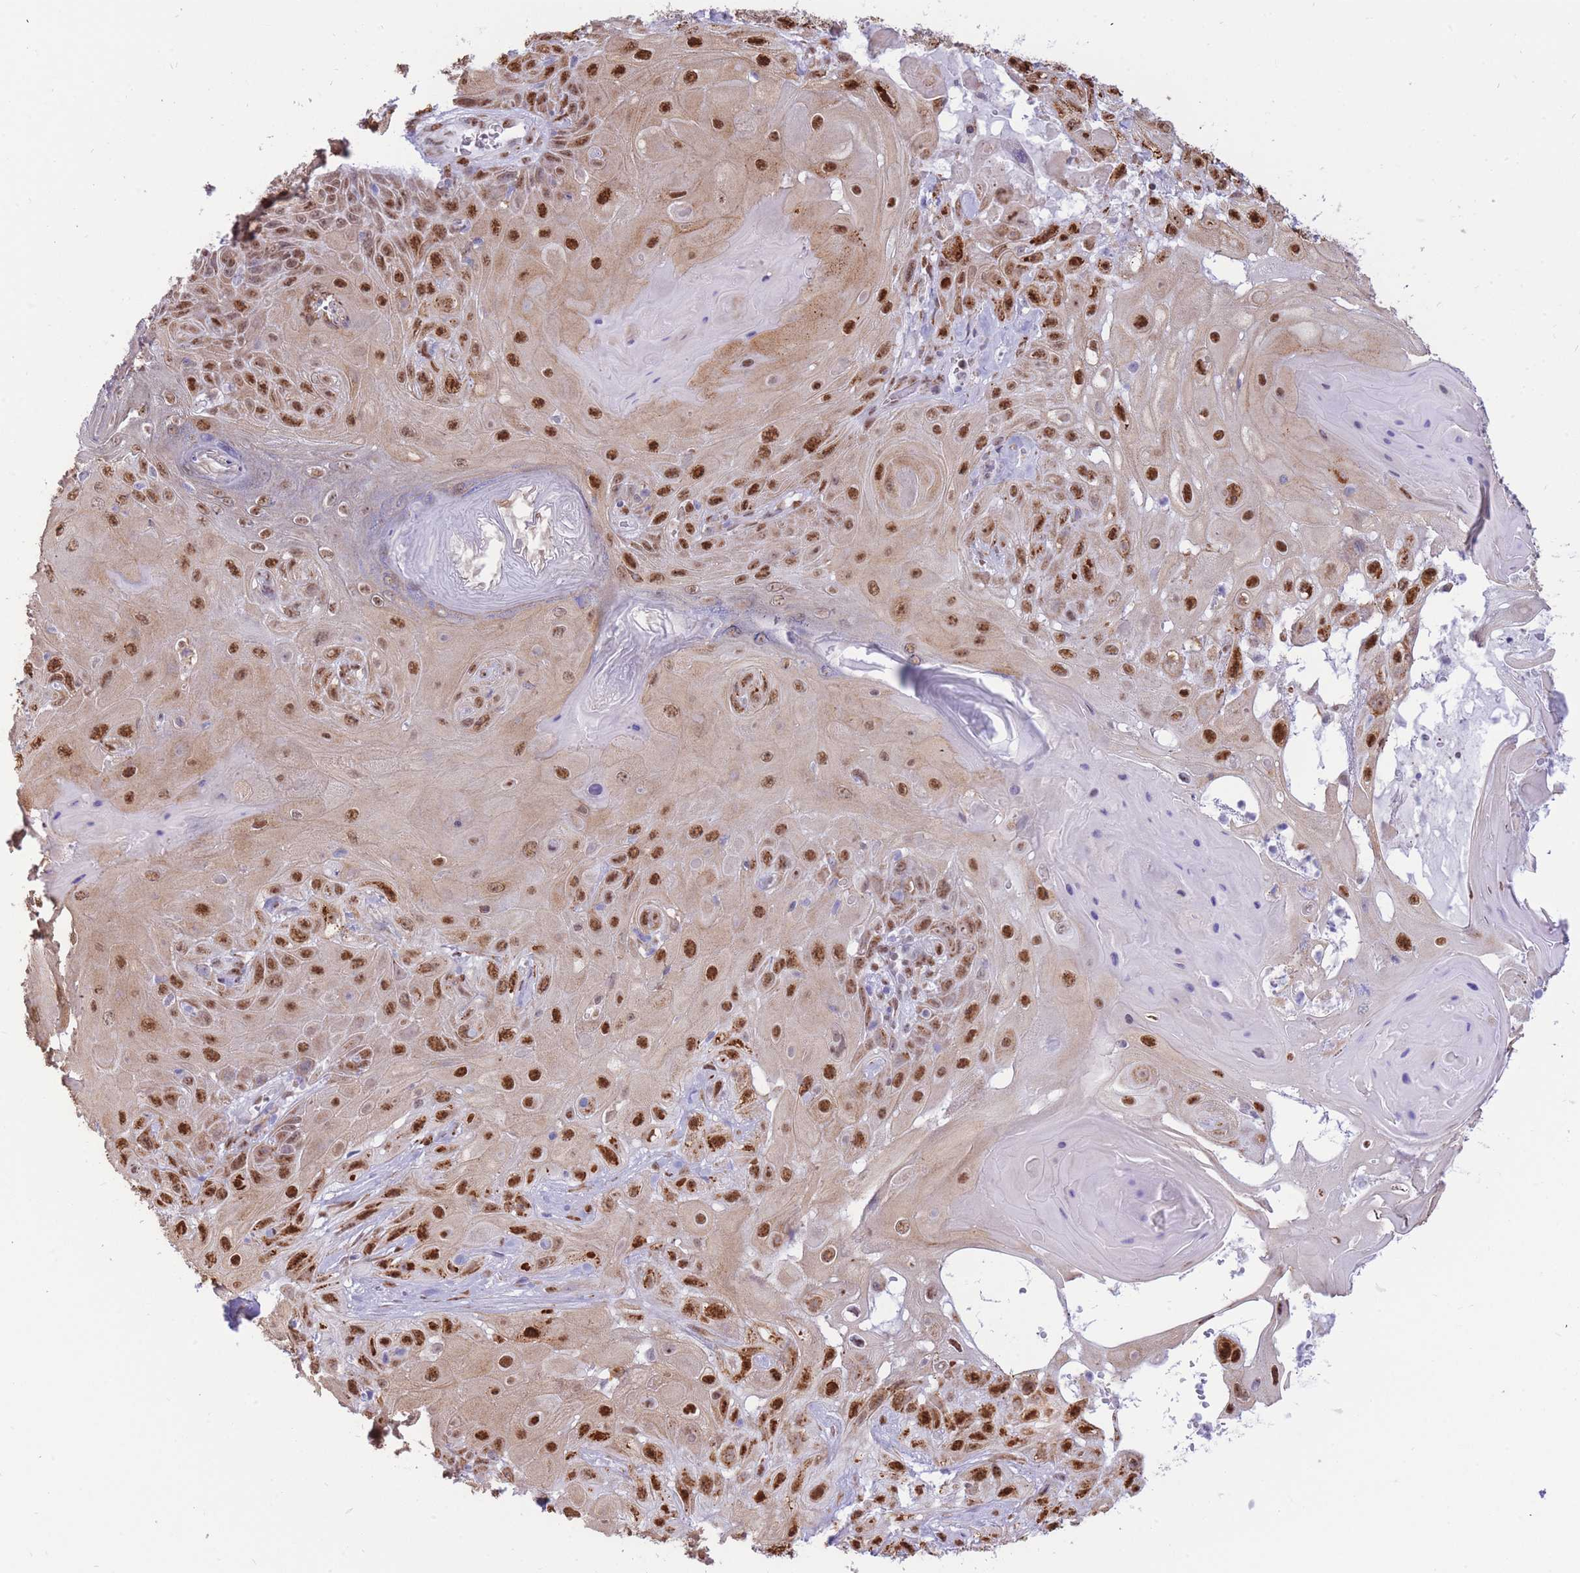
{"staining": {"intensity": "moderate", "quantity": ">75%", "location": "nuclear"}, "tissue": "skin cancer", "cell_type": "Tumor cells", "image_type": "cancer", "snomed": [{"axis": "morphology", "description": "Normal tissue, NOS"}, {"axis": "morphology", "description": "Squamous cell carcinoma, NOS"}, {"axis": "topography", "description": "Skin"}, {"axis": "topography", "description": "Cartilage tissue"}], "caption": "Human skin squamous cell carcinoma stained with a brown dye shows moderate nuclear positive positivity in approximately >75% of tumor cells.", "gene": "FAM153A", "patient": {"sex": "female", "age": 79}}